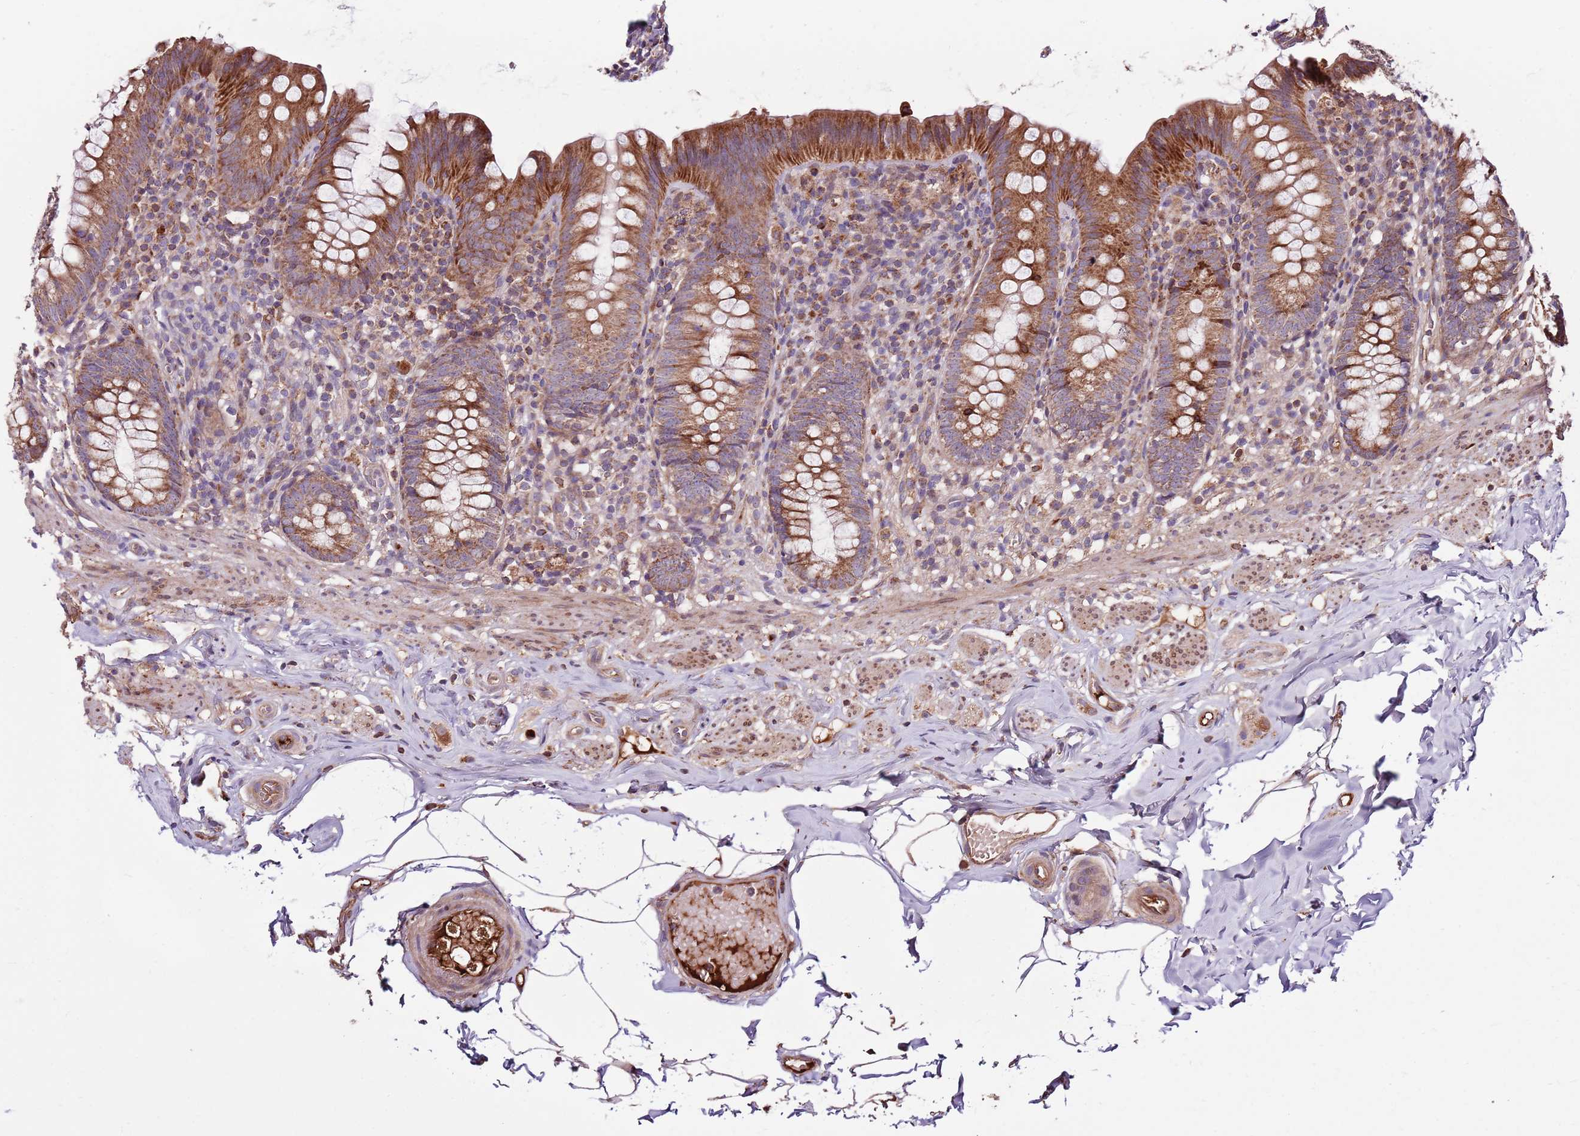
{"staining": {"intensity": "moderate", "quantity": ">75%", "location": "cytoplasmic/membranous"}, "tissue": "appendix", "cell_type": "Glandular cells", "image_type": "normal", "snomed": [{"axis": "morphology", "description": "Normal tissue, NOS"}, {"axis": "topography", "description": "Appendix"}], "caption": "Protein analysis of normal appendix reveals moderate cytoplasmic/membranous staining in approximately >75% of glandular cells.", "gene": "SMG1", "patient": {"sex": "male", "age": 55}}